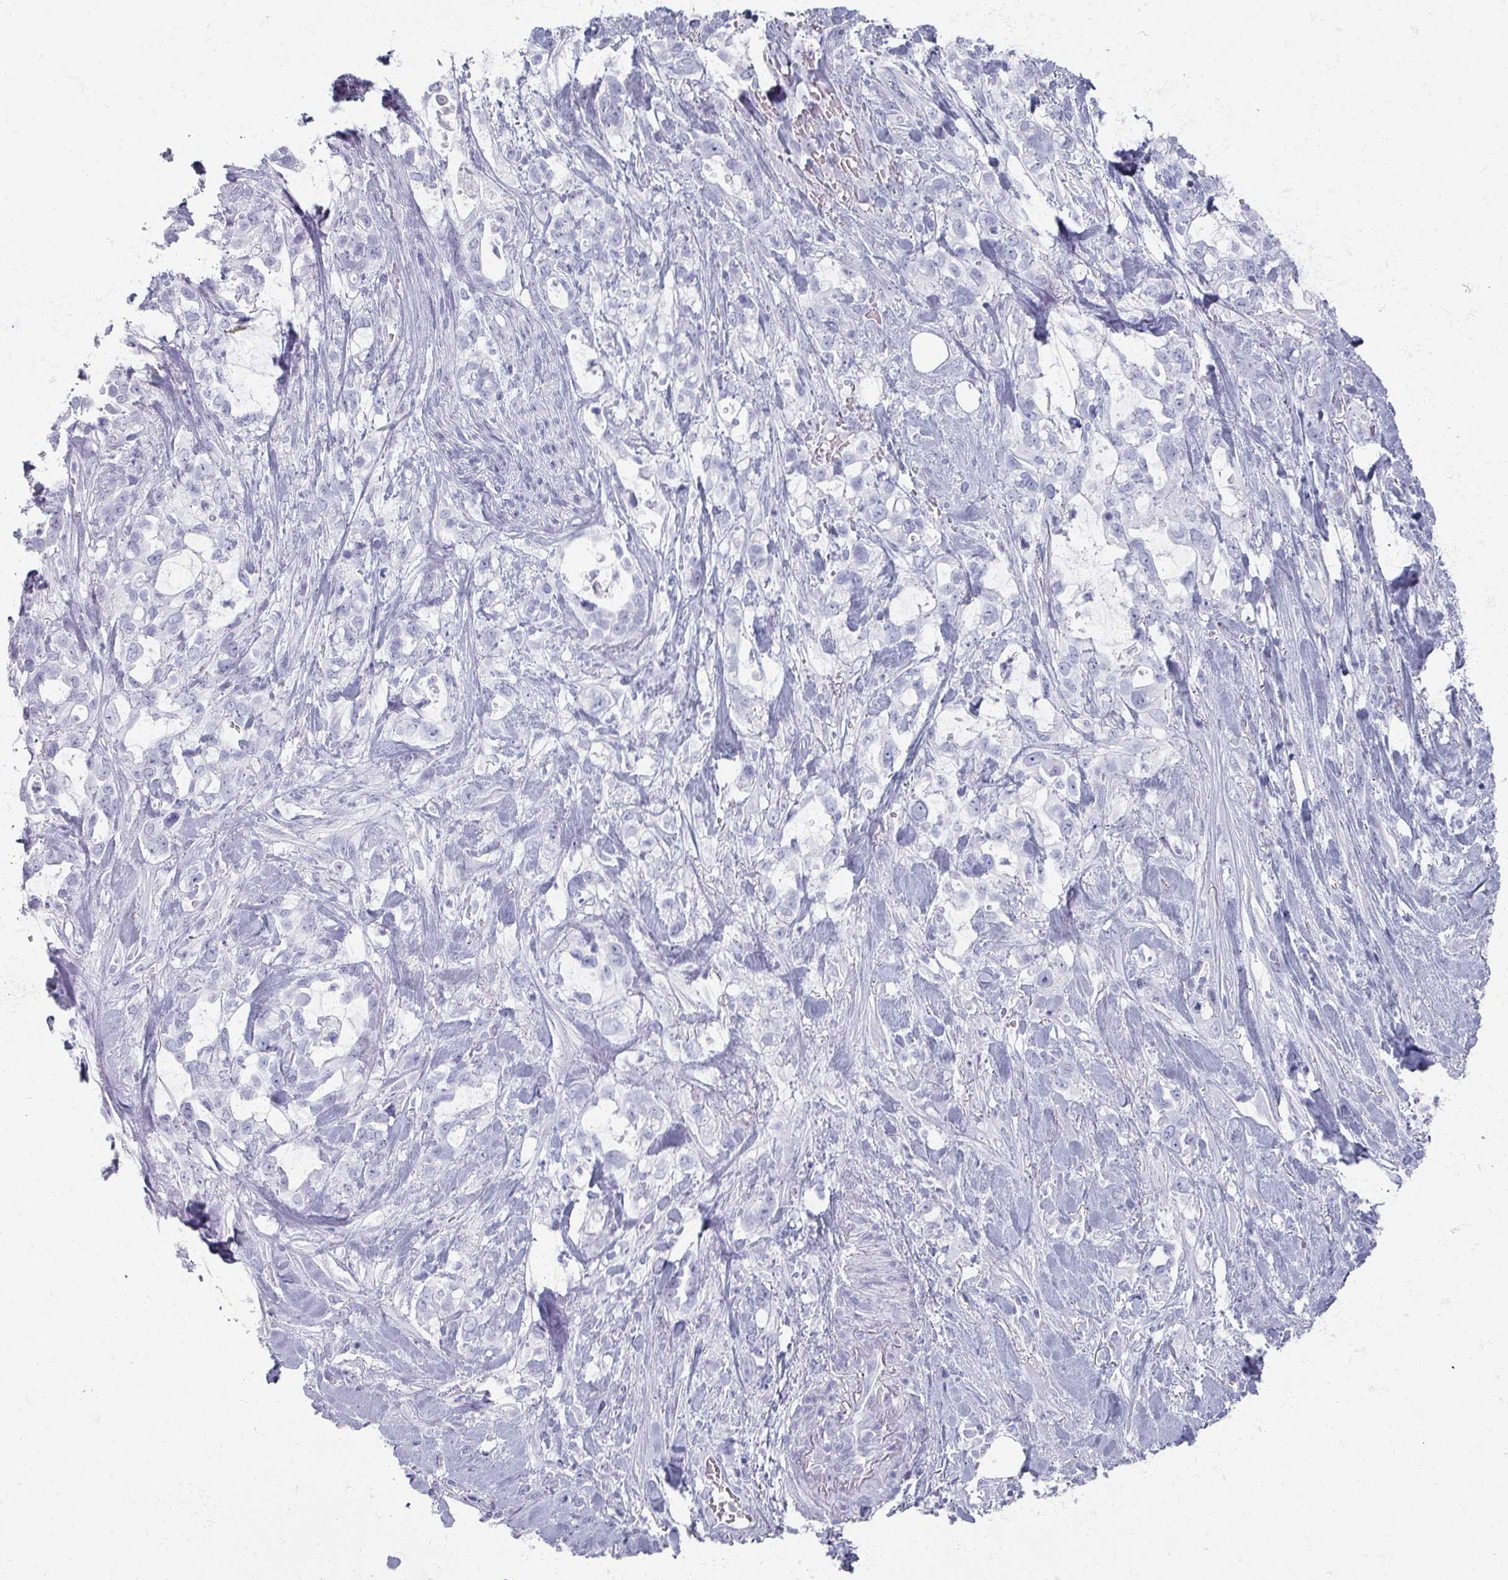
{"staining": {"intensity": "negative", "quantity": "none", "location": "none"}, "tissue": "pancreatic cancer", "cell_type": "Tumor cells", "image_type": "cancer", "snomed": [{"axis": "morphology", "description": "Adenocarcinoma, NOS"}, {"axis": "topography", "description": "Pancreas"}], "caption": "Pancreatic adenocarcinoma was stained to show a protein in brown. There is no significant expression in tumor cells.", "gene": "OMG", "patient": {"sex": "female", "age": 61}}